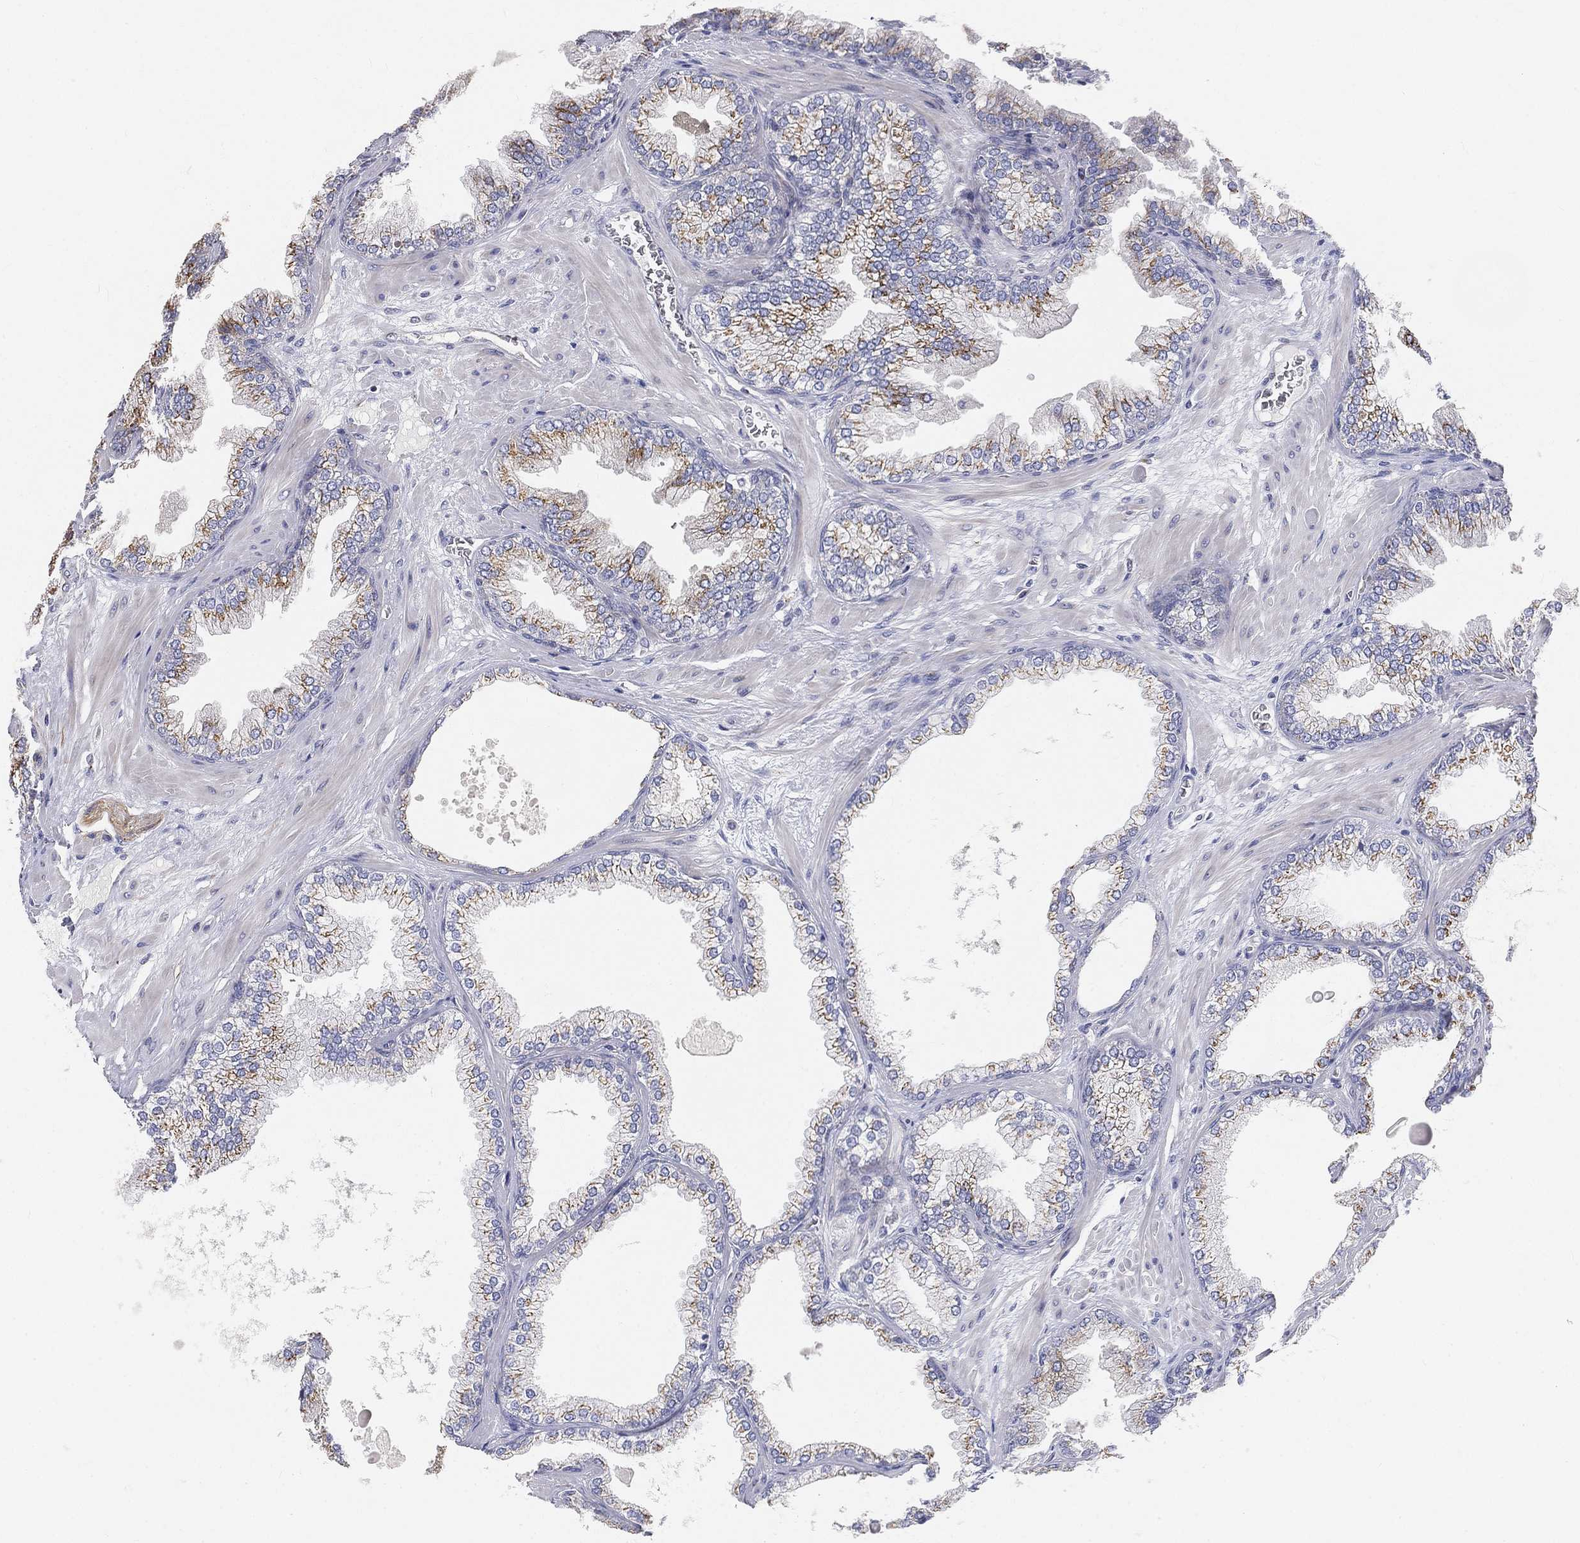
{"staining": {"intensity": "moderate", "quantity": ">75%", "location": "cytoplasmic/membranous"}, "tissue": "prostate cancer", "cell_type": "Tumor cells", "image_type": "cancer", "snomed": [{"axis": "morphology", "description": "Adenocarcinoma, Low grade"}, {"axis": "topography", "description": "Prostate"}], "caption": "Human prostate cancer stained with a protein marker reveals moderate staining in tumor cells.", "gene": "TMEM25", "patient": {"sex": "male", "age": 72}}